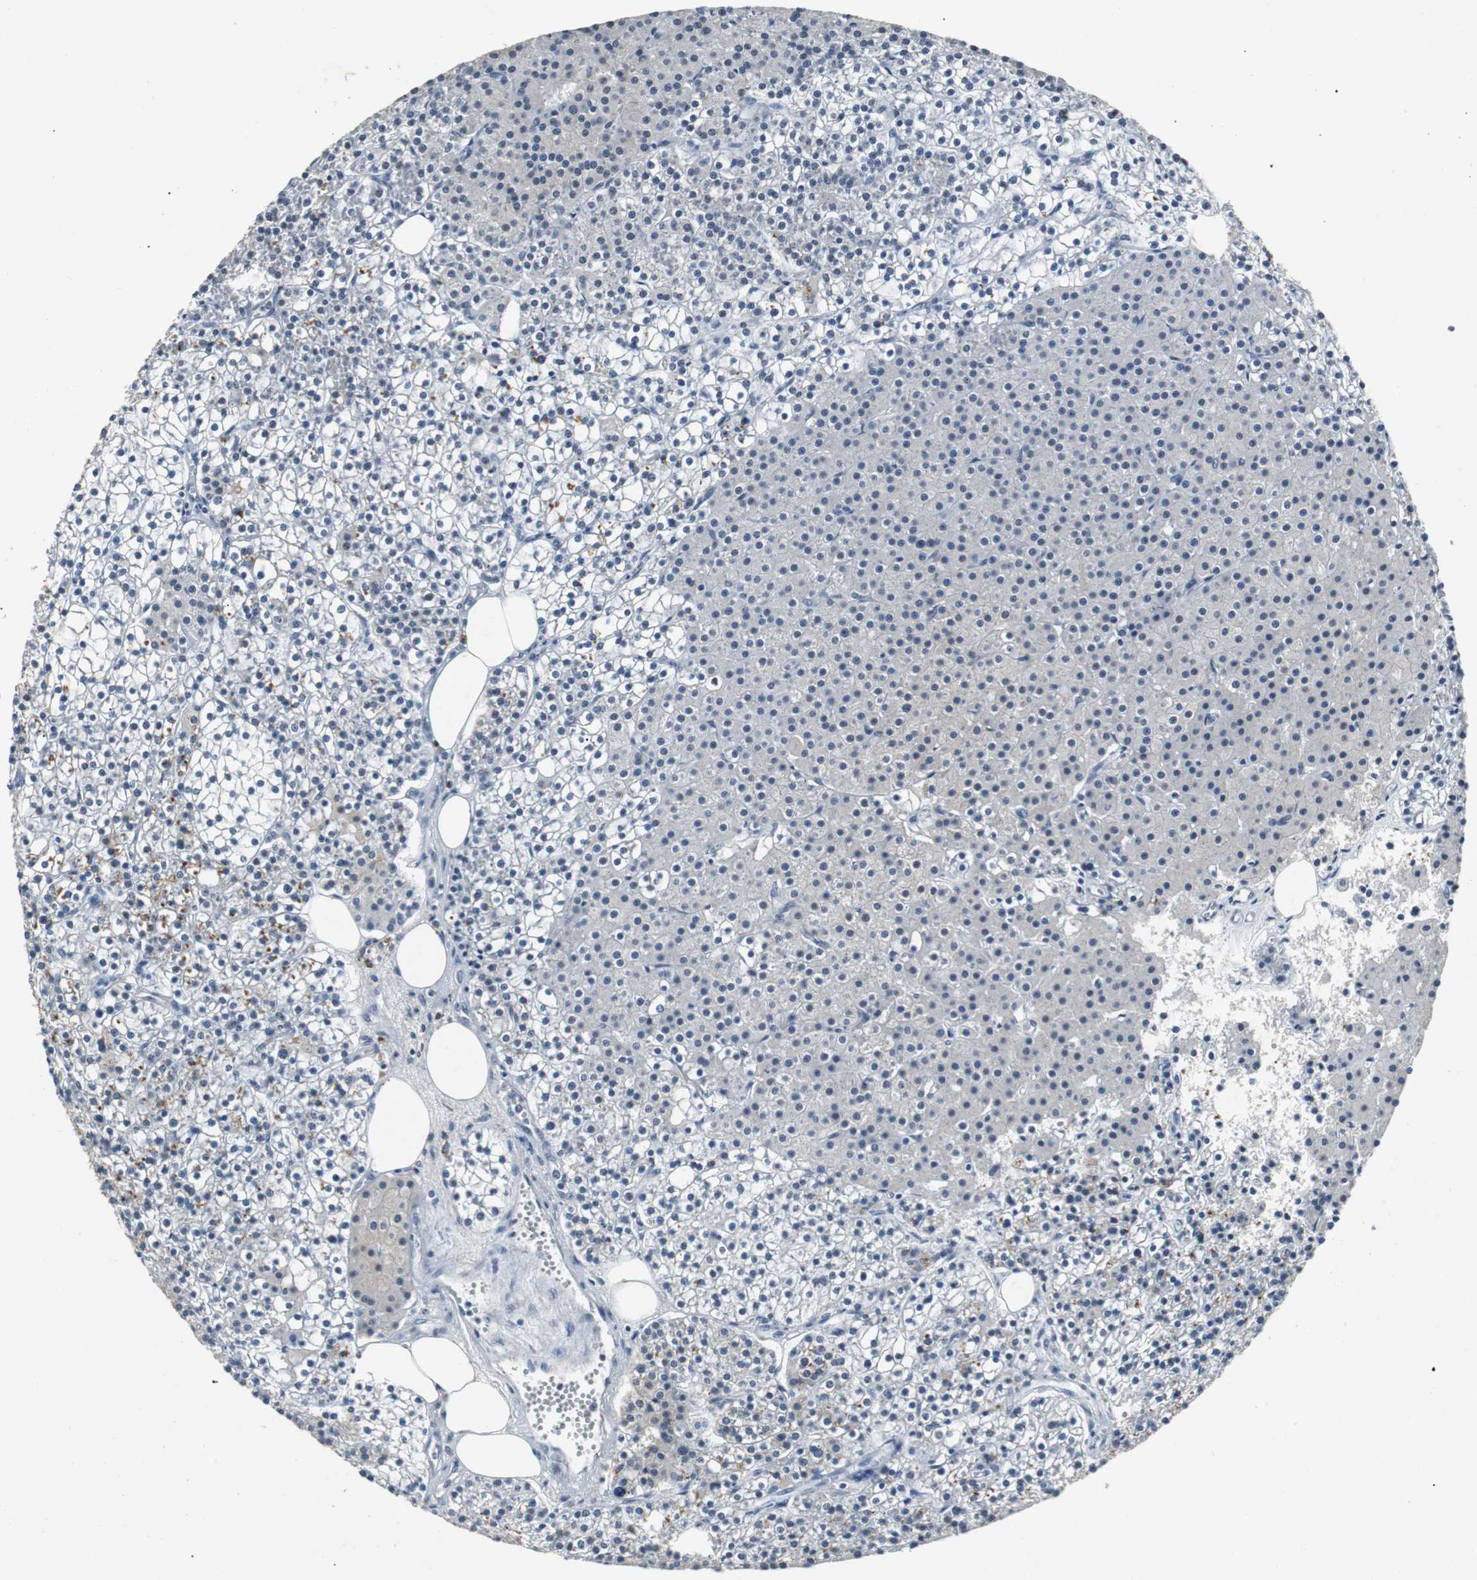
{"staining": {"intensity": "moderate", "quantity": "25%-75%", "location": "nuclear"}, "tissue": "parathyroid gland", "cell_type": "Glandular cells", "image_type": "normal", "snomed": [{"axis": "morphology", "description": "Normal tissue, NOS"}, {"axis": "topography", "description": "Parathyroid gland"}], "caption": "The image displays immunohistochemical staining of benign parathyroid gland. There is moderate nuclear expression is appreciated in about 25%-75% of glandular cells.", "gene": "USP28", "patient": {"sex": "female", "age": 63}}